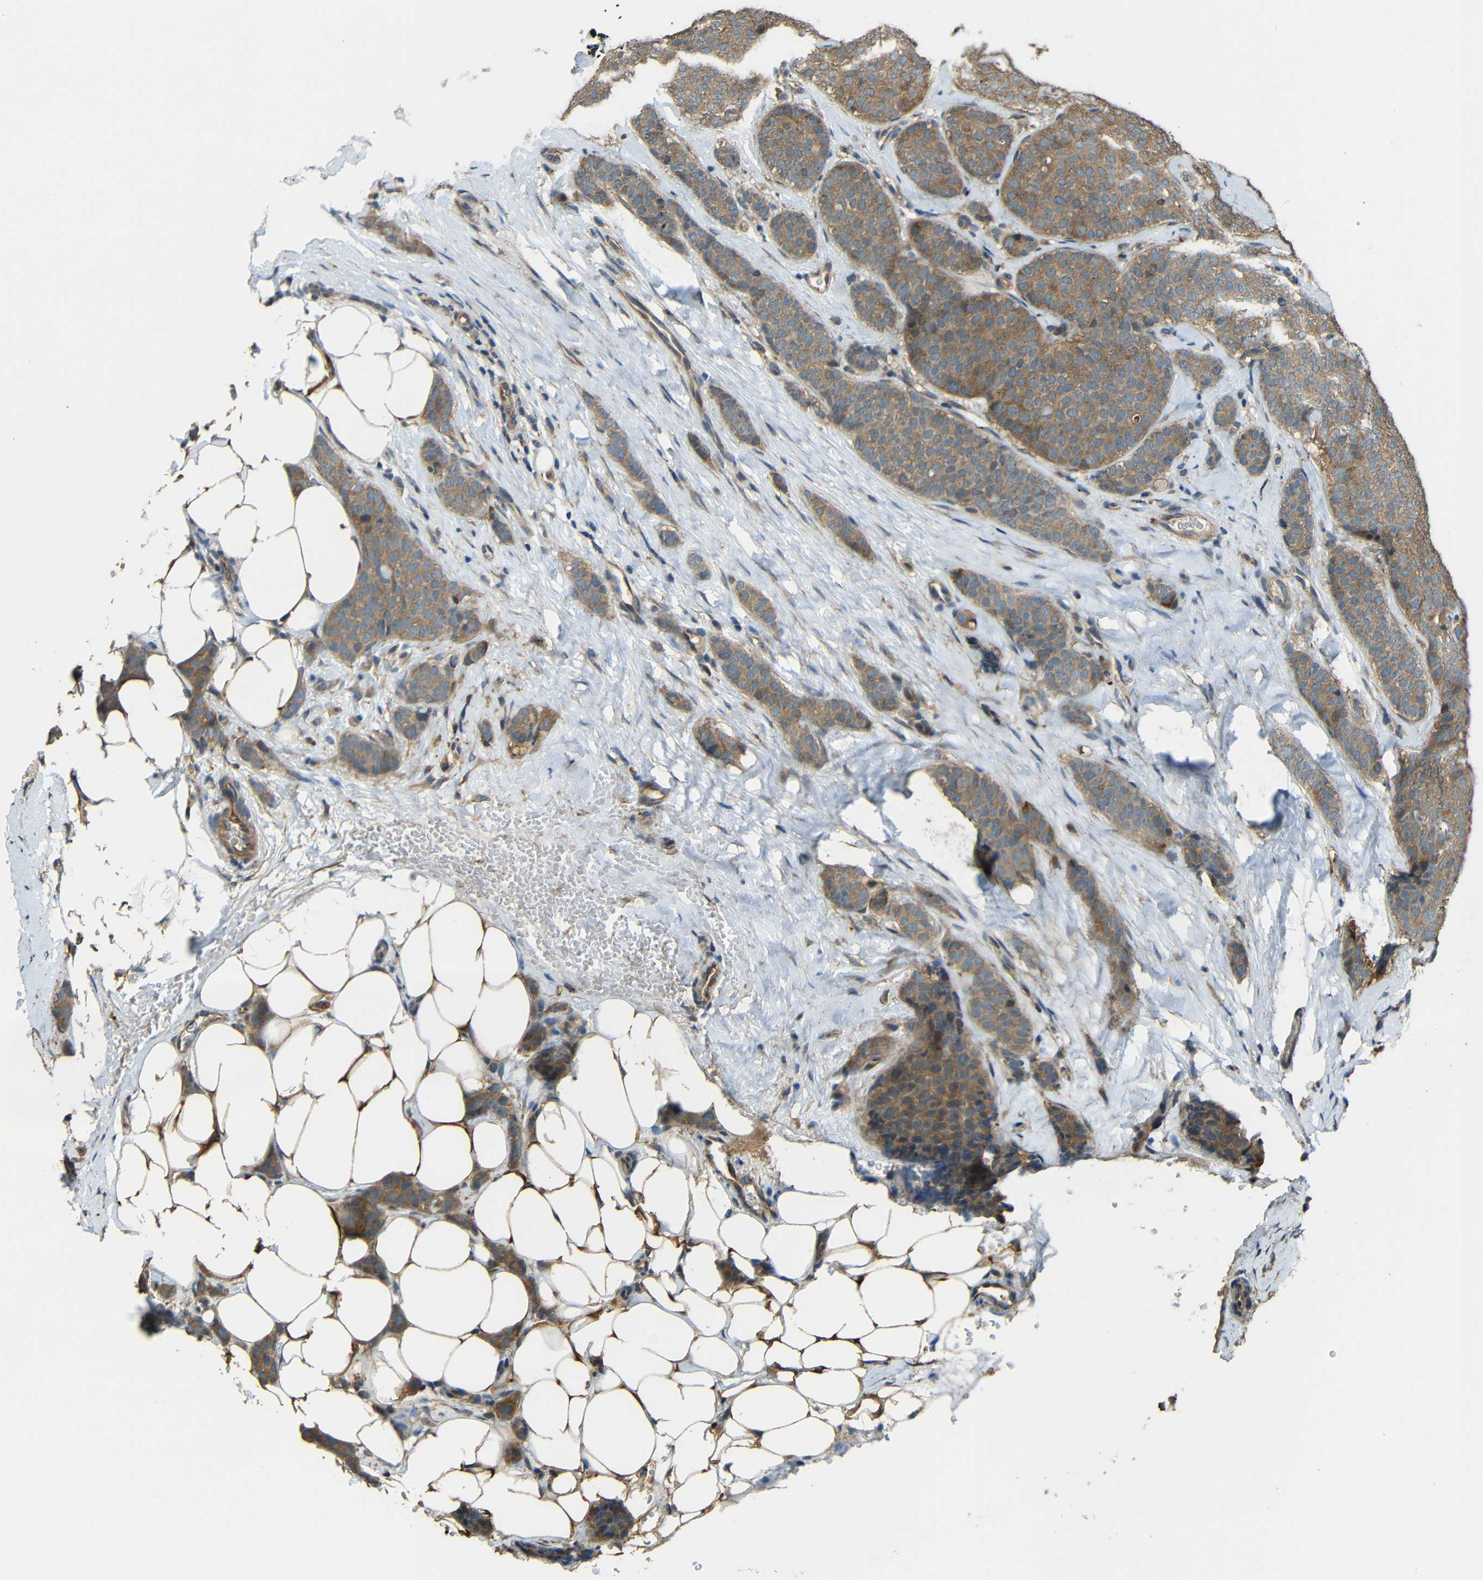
{"staining": {"intensity": "moderate", "quantity": ">75%", "location": "cytoplasmic/membranous"}, "tissue": "breast cancer", "cell_type": "Tumor cells", "image_type": "cancer", "snomed": [{"axis": "morphology", "description": "Lobular carcinoma"}, {"axis": "topography", "description": "Skin"}, {"axis": "topography", "description": "Breast"}], "caption": "DAB immunohistochemical staining of human breast lobular carcinoma displays moderate cytoplasmic/membranous protein expression in about >75% of tumor cells.", "gene": "ACACA", "patient": {"sex": "female", "age": 46}}